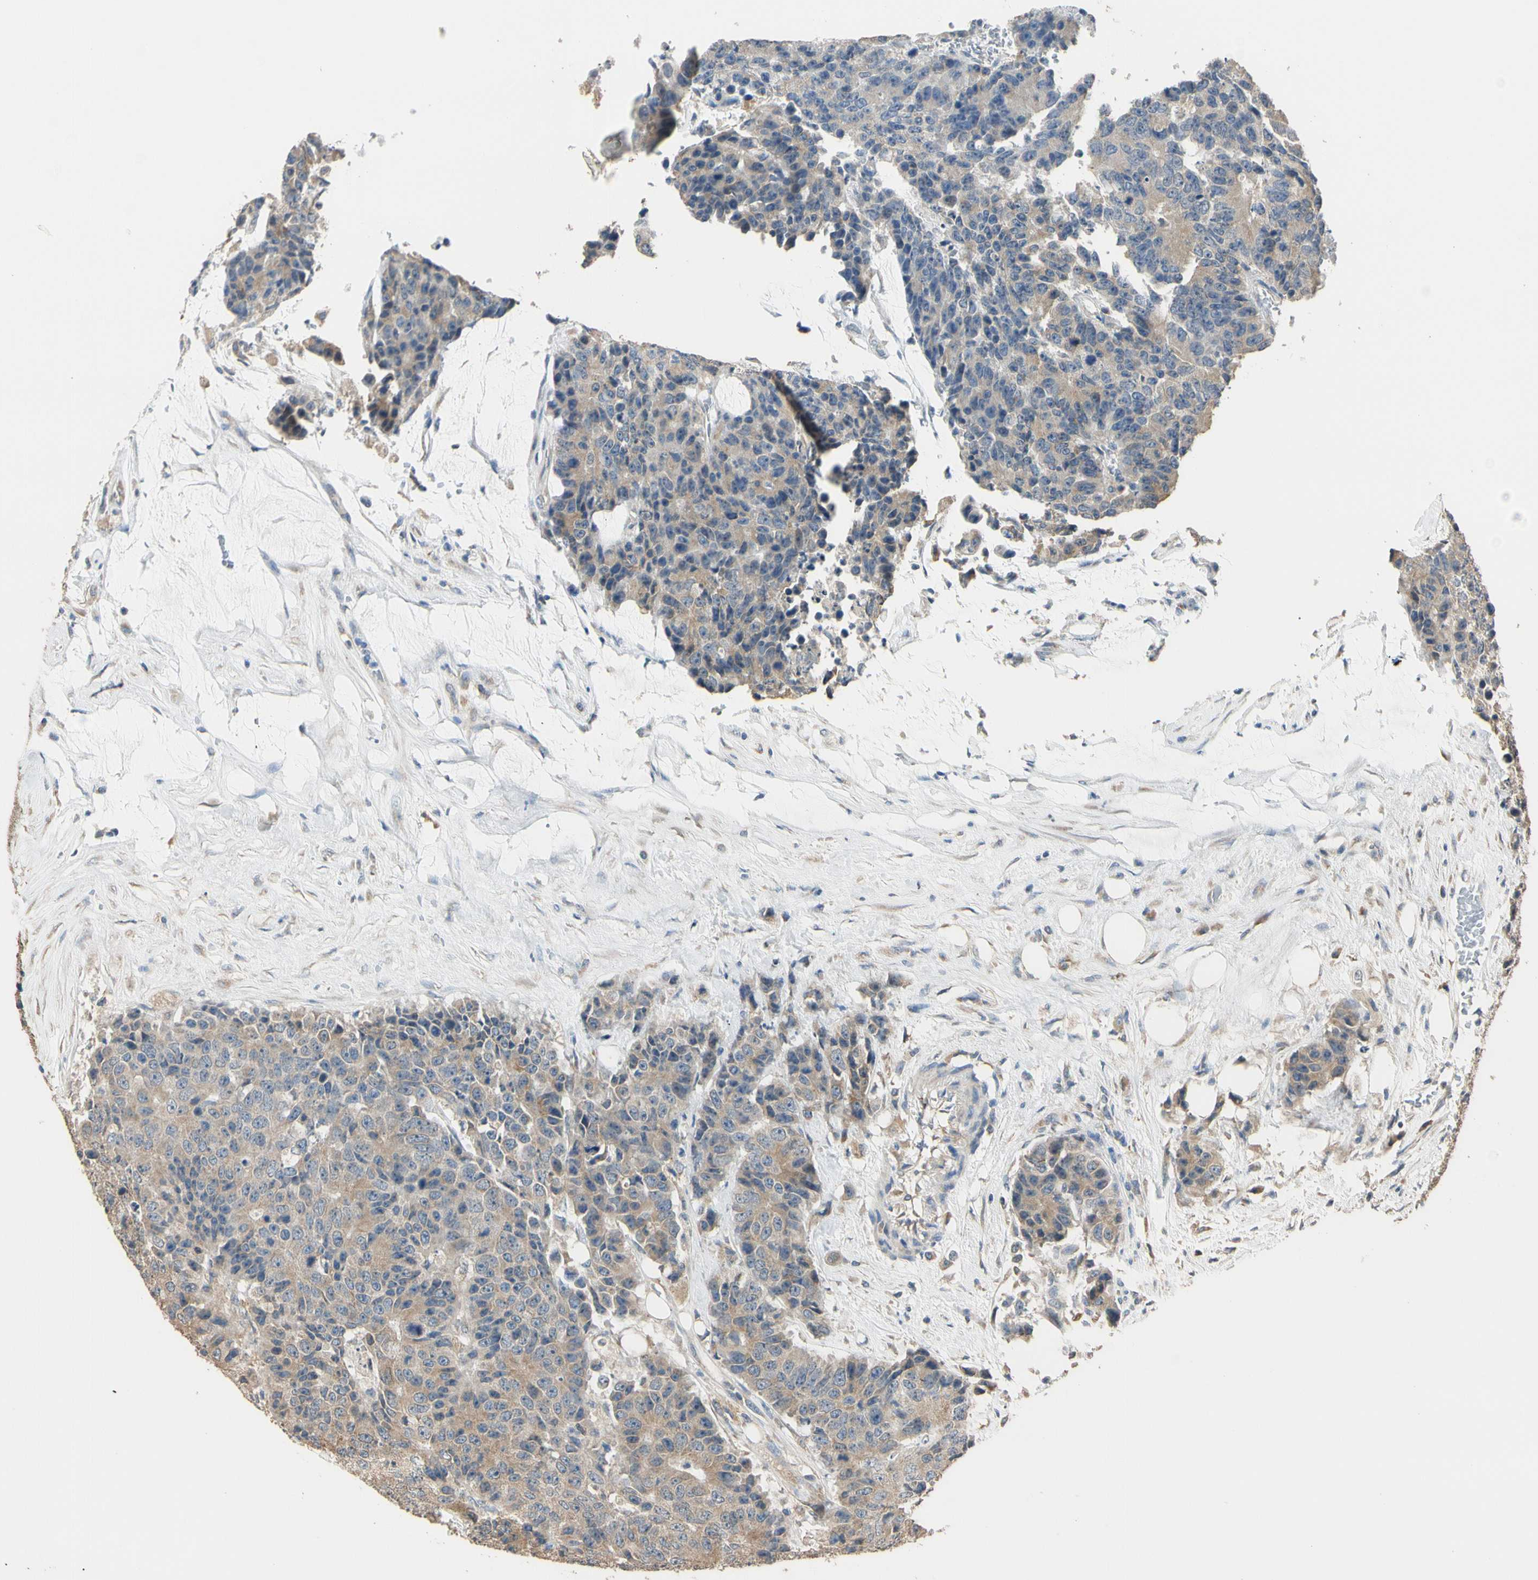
{"staining": {"intensity": "weak", "quantity": "25%-75%", "location": "cytoplasmic/membranous"}, "tissue": "colorectal cancer", "cell_type": "Tumor cells", "image_type": "cancer", "snomed": [{"axis": "morphology", "description": "Adenocarcinoma, NOS"}, {"axis": "topography", "description": "Colon"}], "caption": "Protein analysis of colorectal cancer (adenocarcinoma) tissue exhibits weak cytoplasmic/membranous staining in about 25%-75% of tumor cells.", "gene": "STX18", "patient": {"sex": "female", "age": 86}}